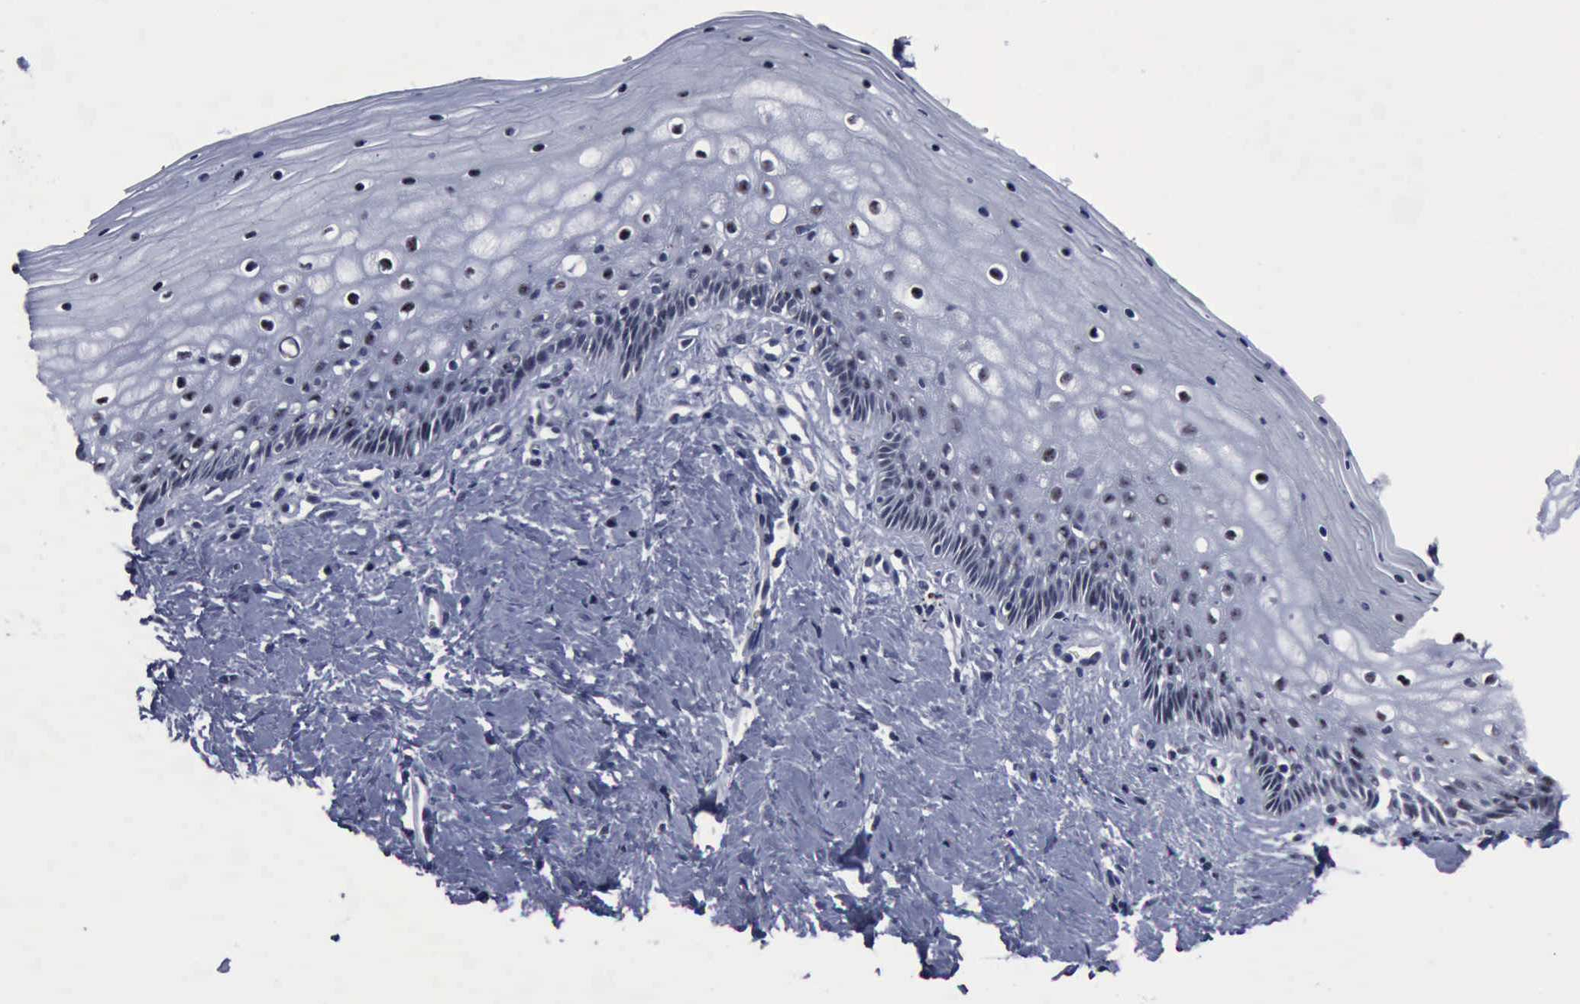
{"staining": {"intensity": "negative", "quantity": "none", "location": "none"}, "tissue": "vagina", "cell_type": "Squamous epithelial cells", "image_type": "normal", "snomed": [{"axis": "morphology", "description": "Normal tissue, NOS"}, {"axis": "topography", "description": "Vagina"}], "caption": "Immunohistochemistry (IHC) image of unremarkable human vagina stained for a protein (brown), which exhibits no staining in squamous epithelial cells.", "gene": "BRD1", "patient": {"sex": "female", "age": 46}}